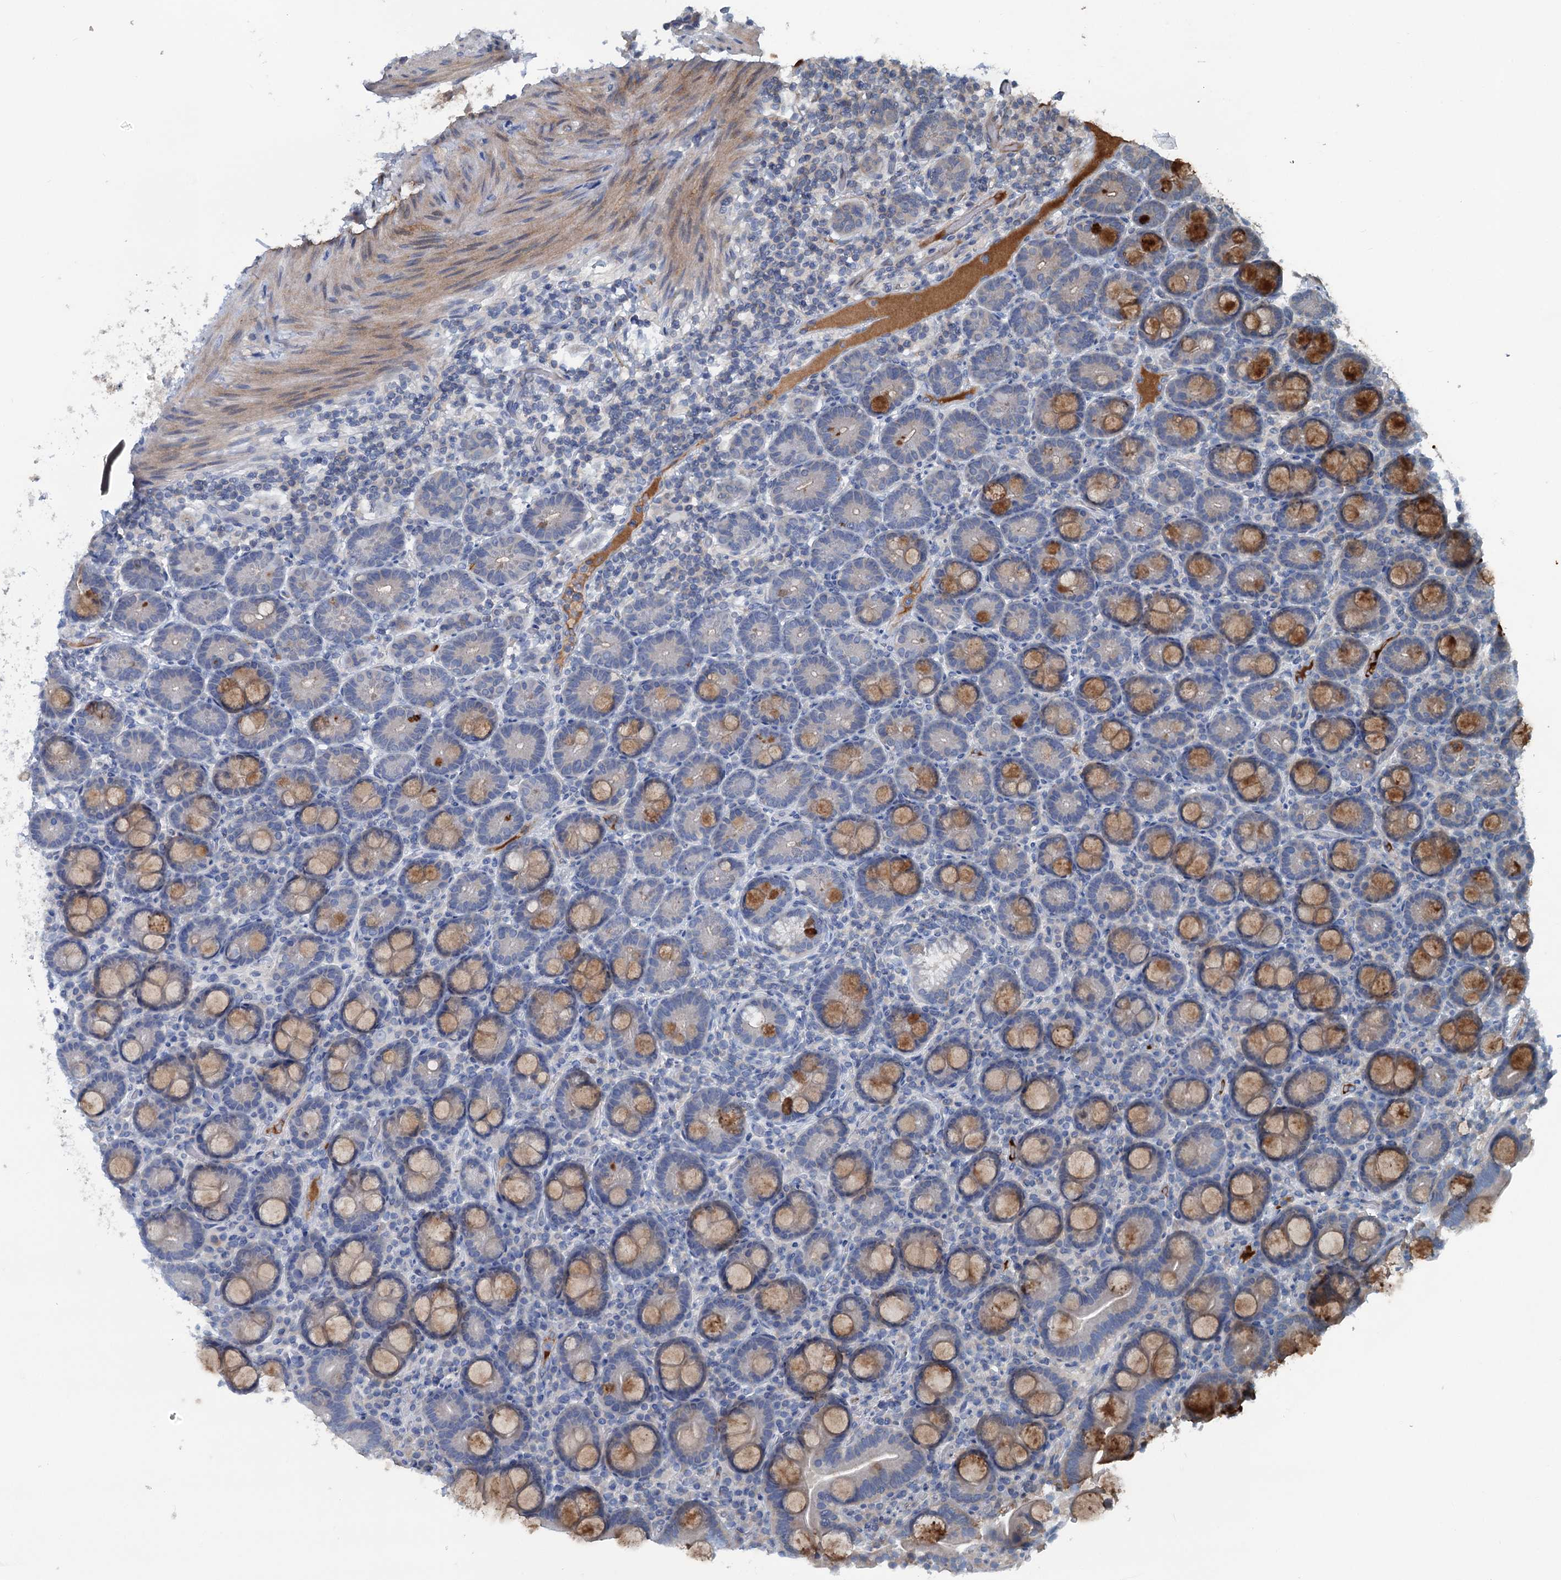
{"staining": {"intensity": "moderate", "quantity": ">75%", "location": "cytoplasmic/membranous"}, "tissue": "duodenum", "cell_type": "Glandular cells", "image_type": "normal", "snomed": [{"axis": "morphology", "description": "Normal tissue, NOS"}, {"axis": "topography", "description": "Duodenum"}], "caption": "The immunohistochemical stain labels moderate cytoplasmic/membranous expression in glandular cells of normal duodenum. (Brightfield microscopy of DAB IHC at high magnification).", "gene": "TEDC1", "patient": {"sex": "male", "age": 55}}